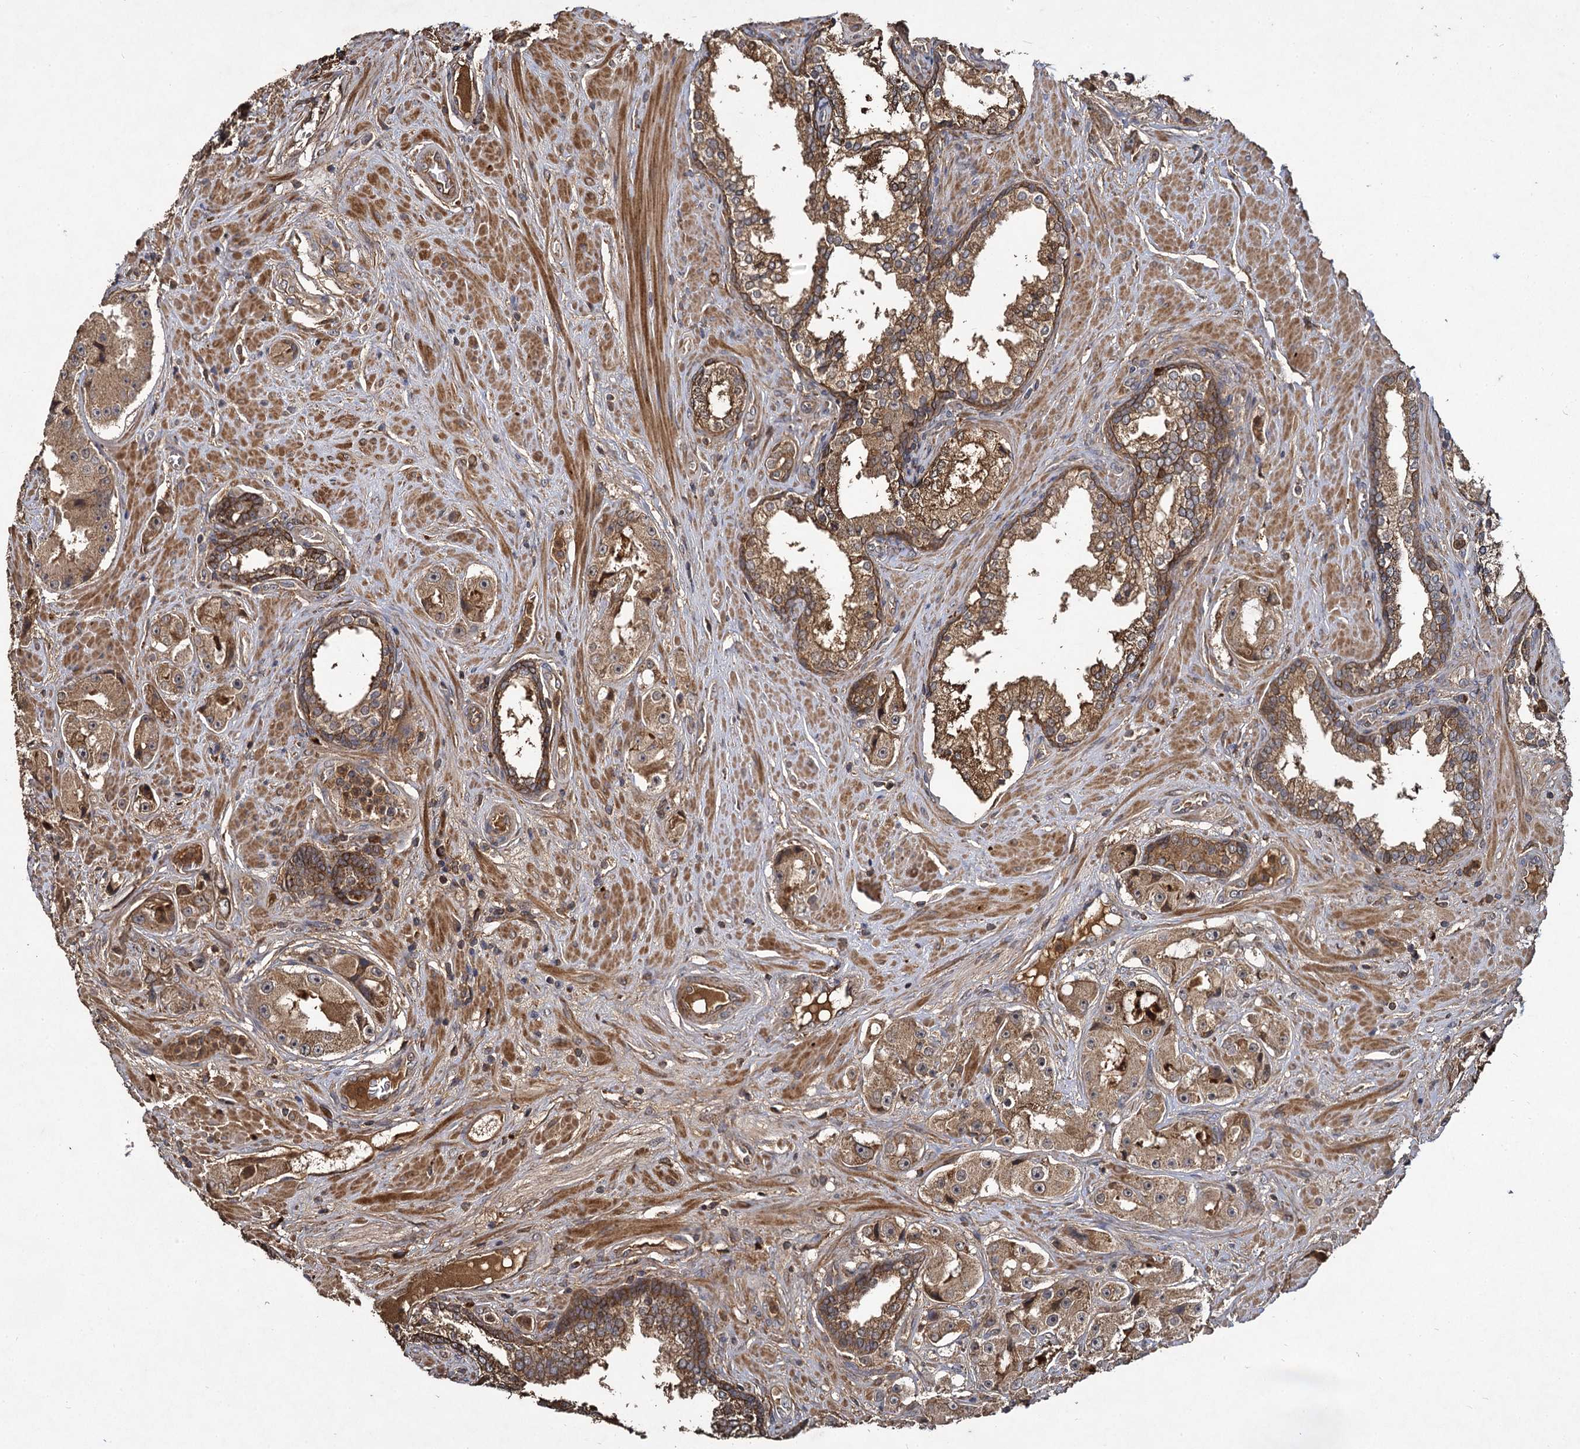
{"staining": {"intensity": "moderate", "quantity": ">75%", "location": "cytoplasmic/membranous"}, "tissue": "prostate cancer", "cell_type": "Tumor cells", "image_type": "cancer", "snomed": [{"axis": "morphology", "description": "Adenocarcinoma, High grade"}, {"axis": "topography", "description": "Prostate"}], "caption": "Prostate adenocarcinoma (high-grade) tissue reveals moderate cytoplasmic/membranous staining in approximately >75% of tumor cells, visualized by immunohistochemistry.", "gene": "GCLC", "patient": {"sex": "male", "age": 73}}